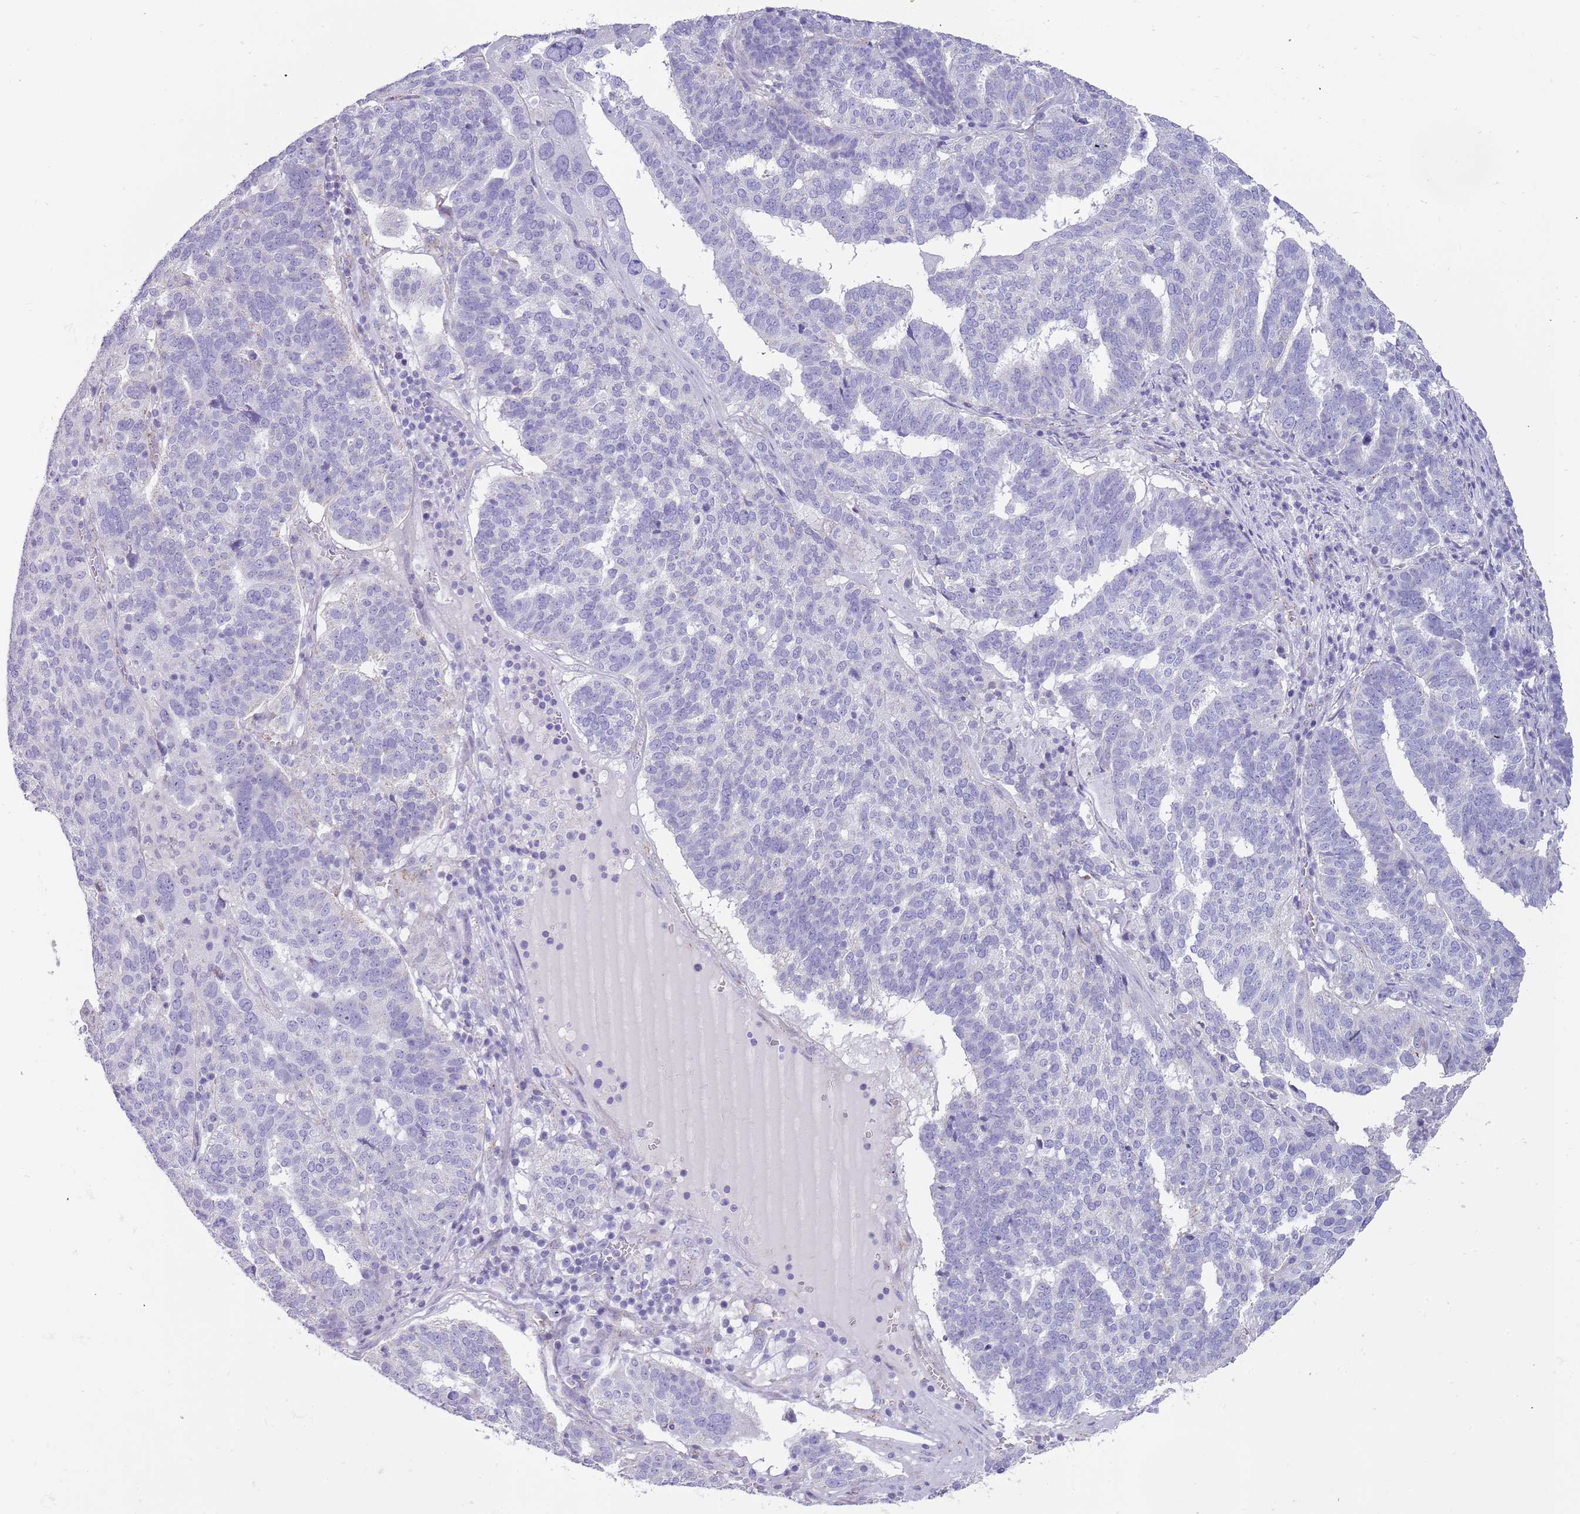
{"staining": {"intensity": "negative", "quantity": "none", "location": "none"}, "tissue": "ovarian cancer", "cell_type": "Tumor cells", "image_type": "cancer", "snomed": [{"axis": "morphology", "description": "Cystadenocarcinoma, serous, NOS"}, {"axis": "topography", "description": "Ovary"}], "caption": "DAB immunohistochemical staining of ovarian cancer (serous cystadenocarcinoma) reveals no significant staining in tumor cells.", "gene": "RNF222", "patient": {"sex": "female", "age": 59}}